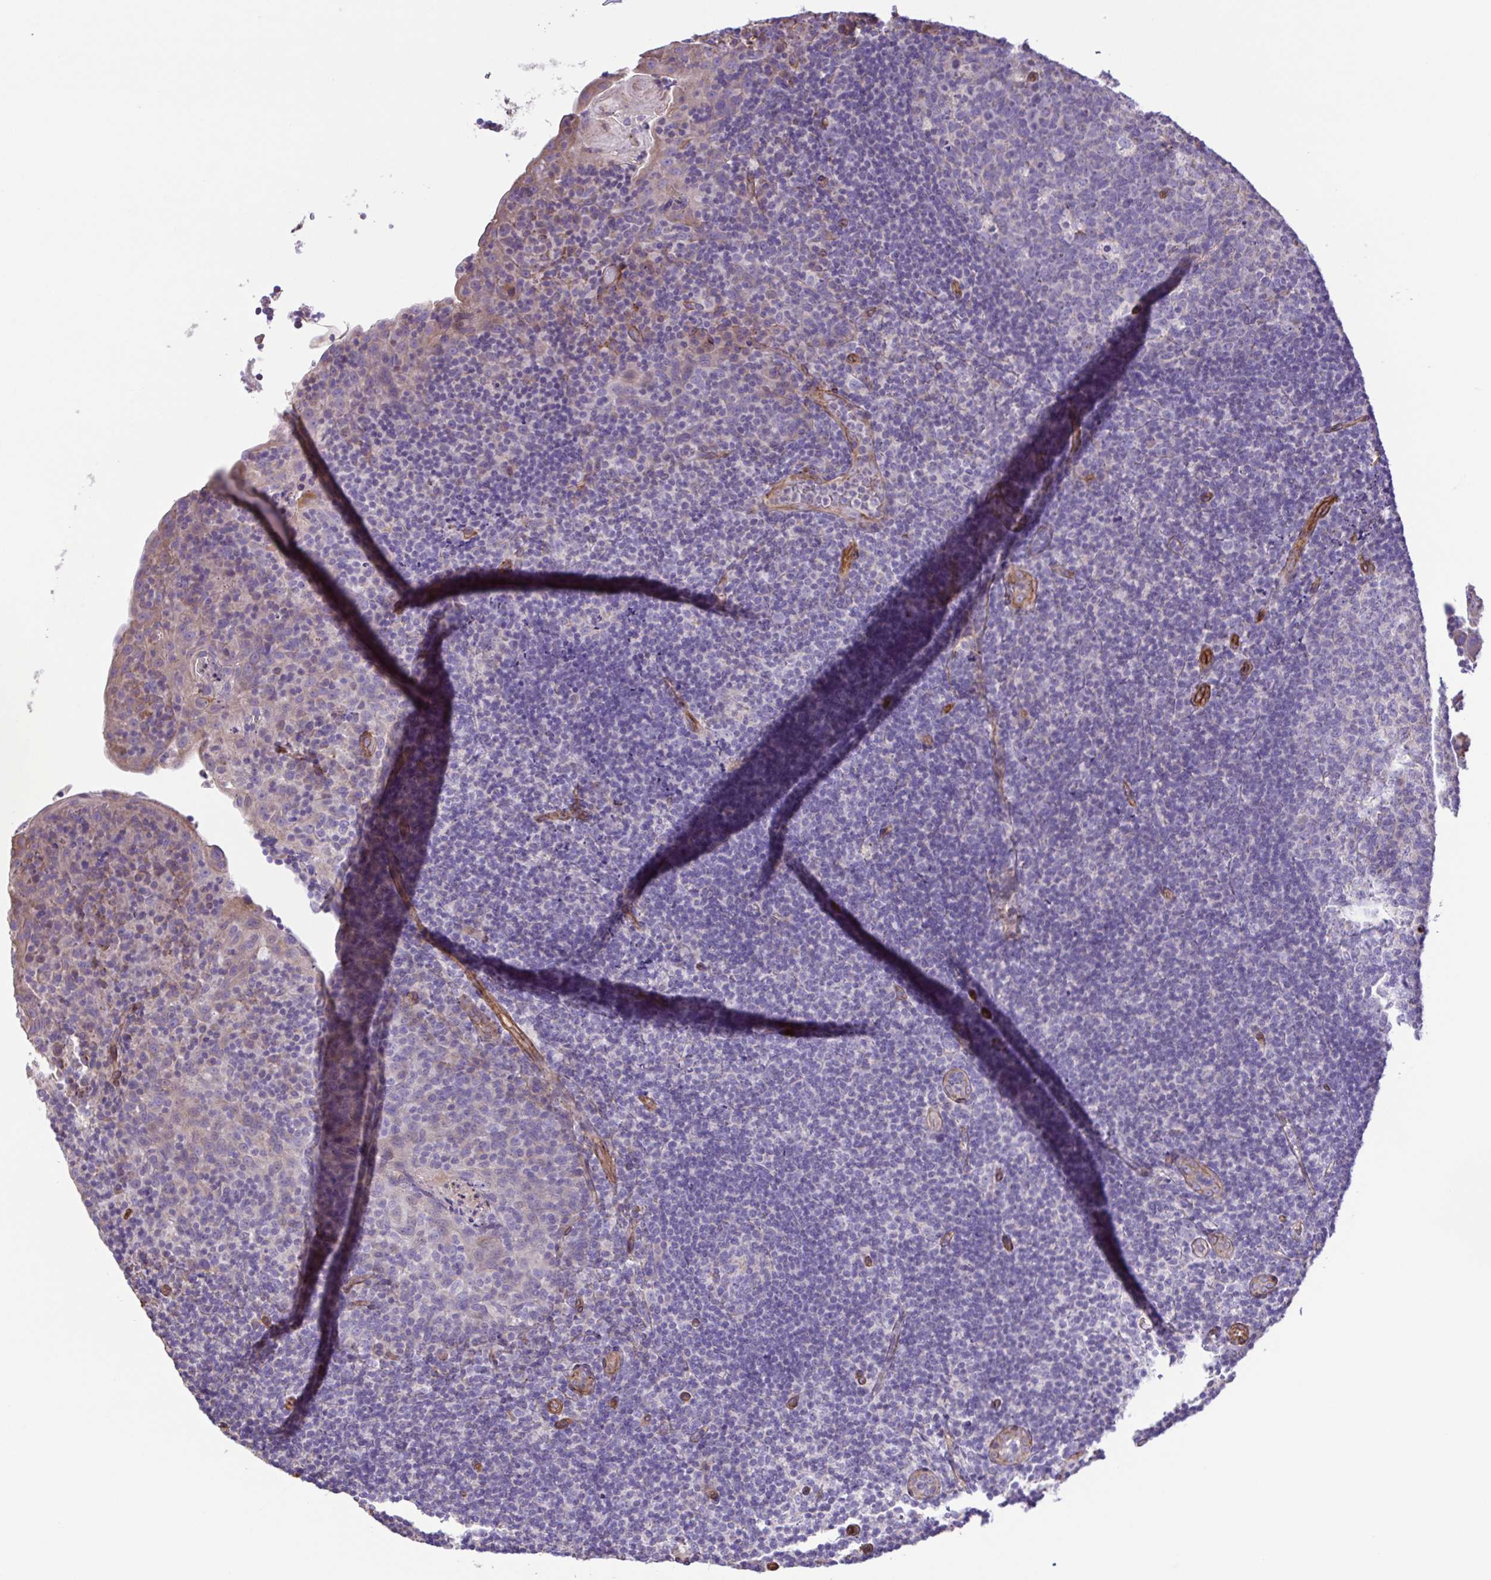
{"staining": {"intensity": "negative", "quantity": "none", "location": "none"}, "tissue": "tonsil", "cell_type": "Germinal center cells", "image_type": "normal", "snomed": [{"axis": "morphology", "description": "Normal tissue, NOS"}, {"axis": "topography", "description": "Tonsil"}], "caption": "Germinal center cells are negative for brown protein staining in unremarkable tonsil. (Stains: DAB (3,3'-diaminobenzidine) immunohistochemistry with hematoxylin counter stain, Microscopy: brightfield microscopy at high magnification).", "gene": "FLT1", "patient": {"sex": "male", "age": 17}}